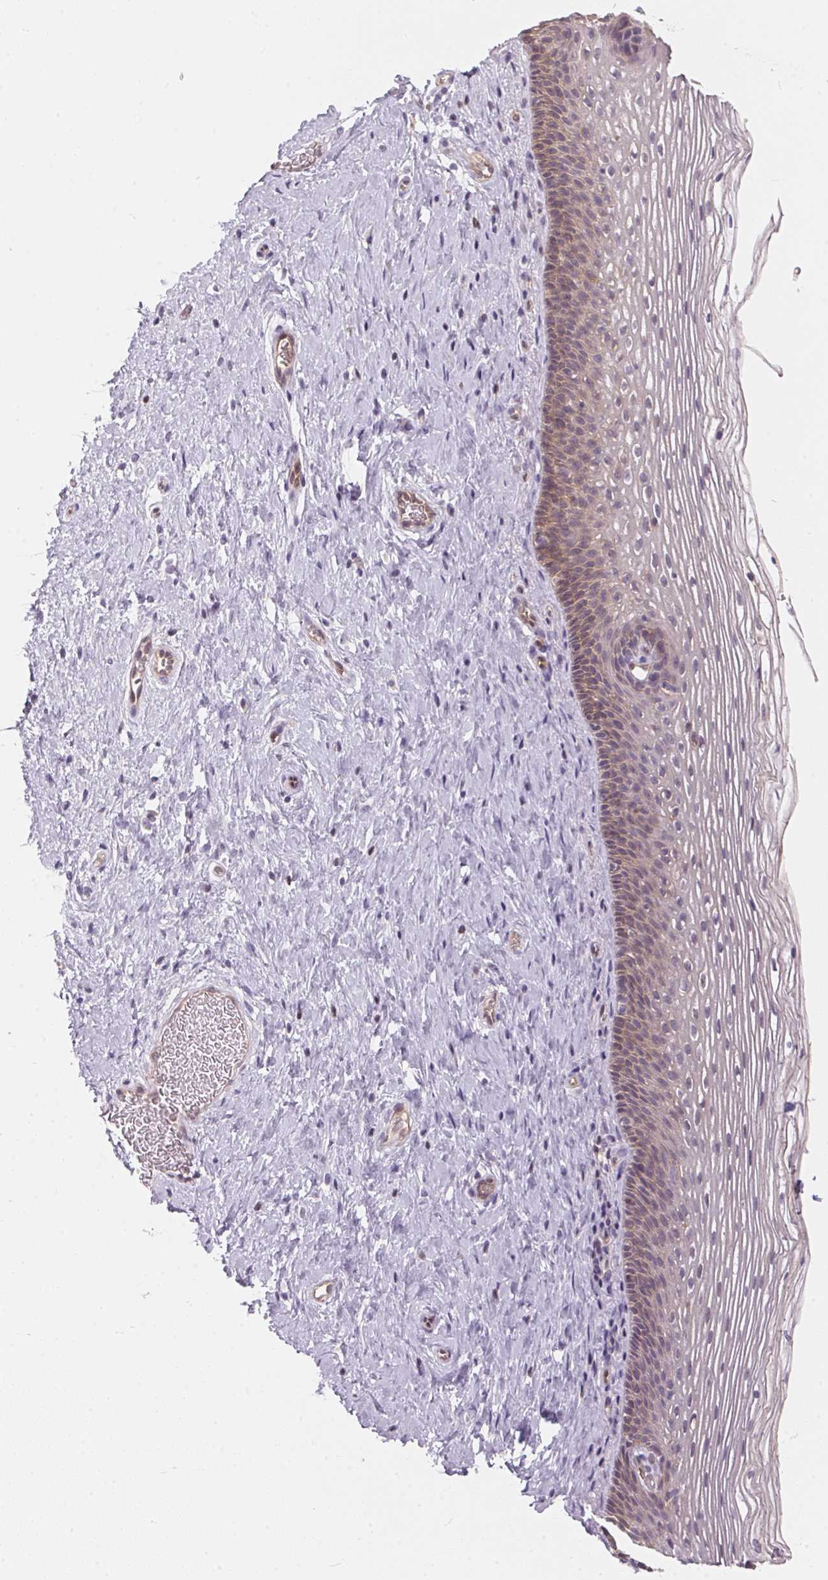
{"staining": {"intensity": "negative", "quantity": "none", "location": "none"}, "tissue": "cervix", "cell_type": "Glandular cells", "image_type": "normal", "snomed": [{"axis": "morphology", "description": "Normal tissue, NOS"}, {"axis": "topography", "description": "Cervix"}], "caption": "A high-resolution image shows immunohistochemistry (IHC) staining of benign cervix, which reveals no significant expression in glandular cells. Brightfield microscopy of immunohistochemistry stained with DAB (3,3'-diaminobenzidine) (brown) and hematoxylin (blue), captured at high magnification.", "gene": "BLMH", "patient": {"sex": "female", "age": 34}}